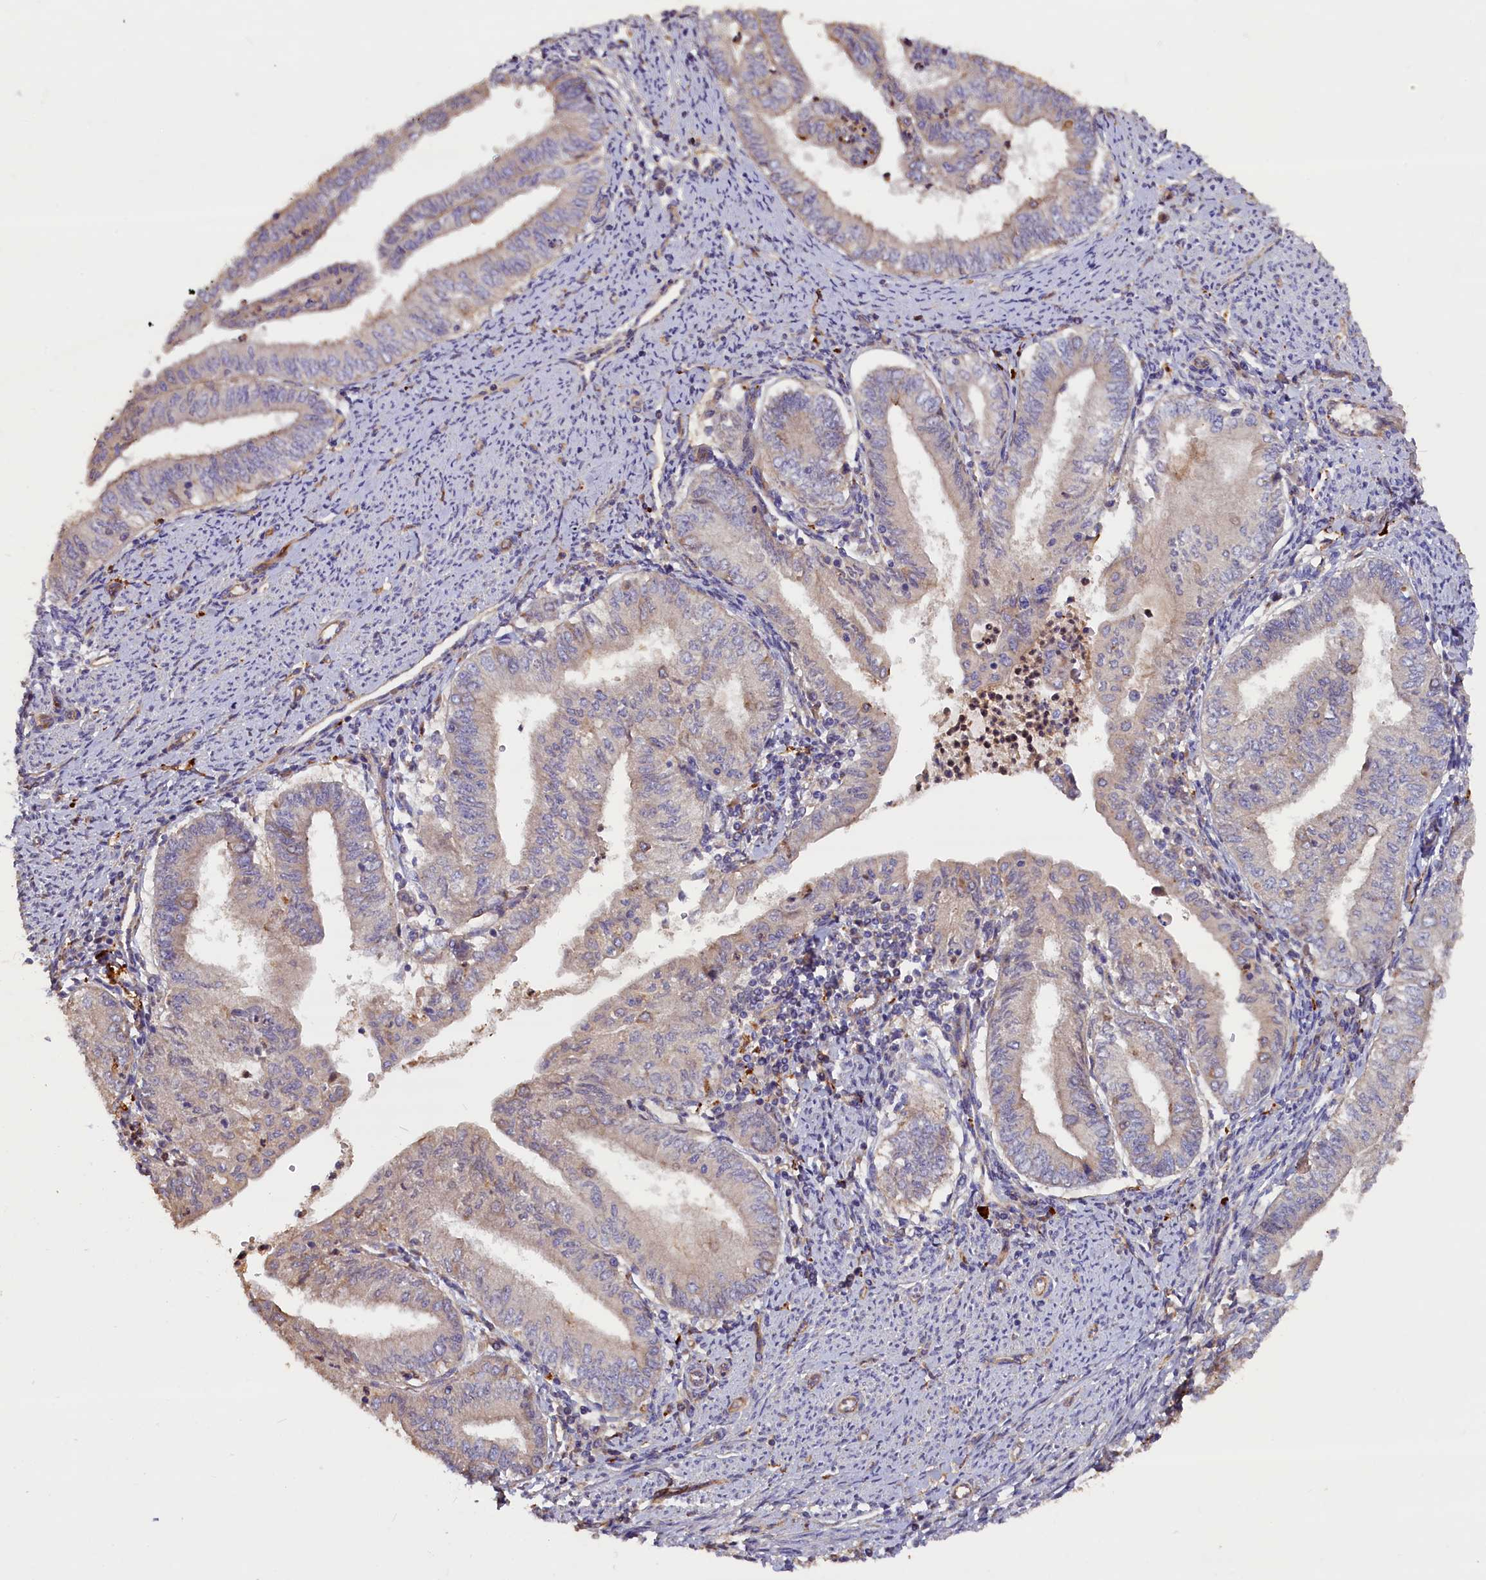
{"staining": {"intensity": "weak", "quantity": "<25%", "location": "cytoplasmic/membranous"}, "tissue": "endometrial cancer", "cell_type": "Tumor cells", "image_type": "cancer", "snomed": [{"axis": "morphology", "description": "Adenocarcinoma, NOS"}, {"axis": "topography", "description": "Endometrium"}], "caption": "A histopathology image of endometrial cancer (adenocarcinoma) stained for a protein shows no brown staining in tumor cells.", "gene": "ERMARD", "patient": {"sex": "female", "age": 66}}